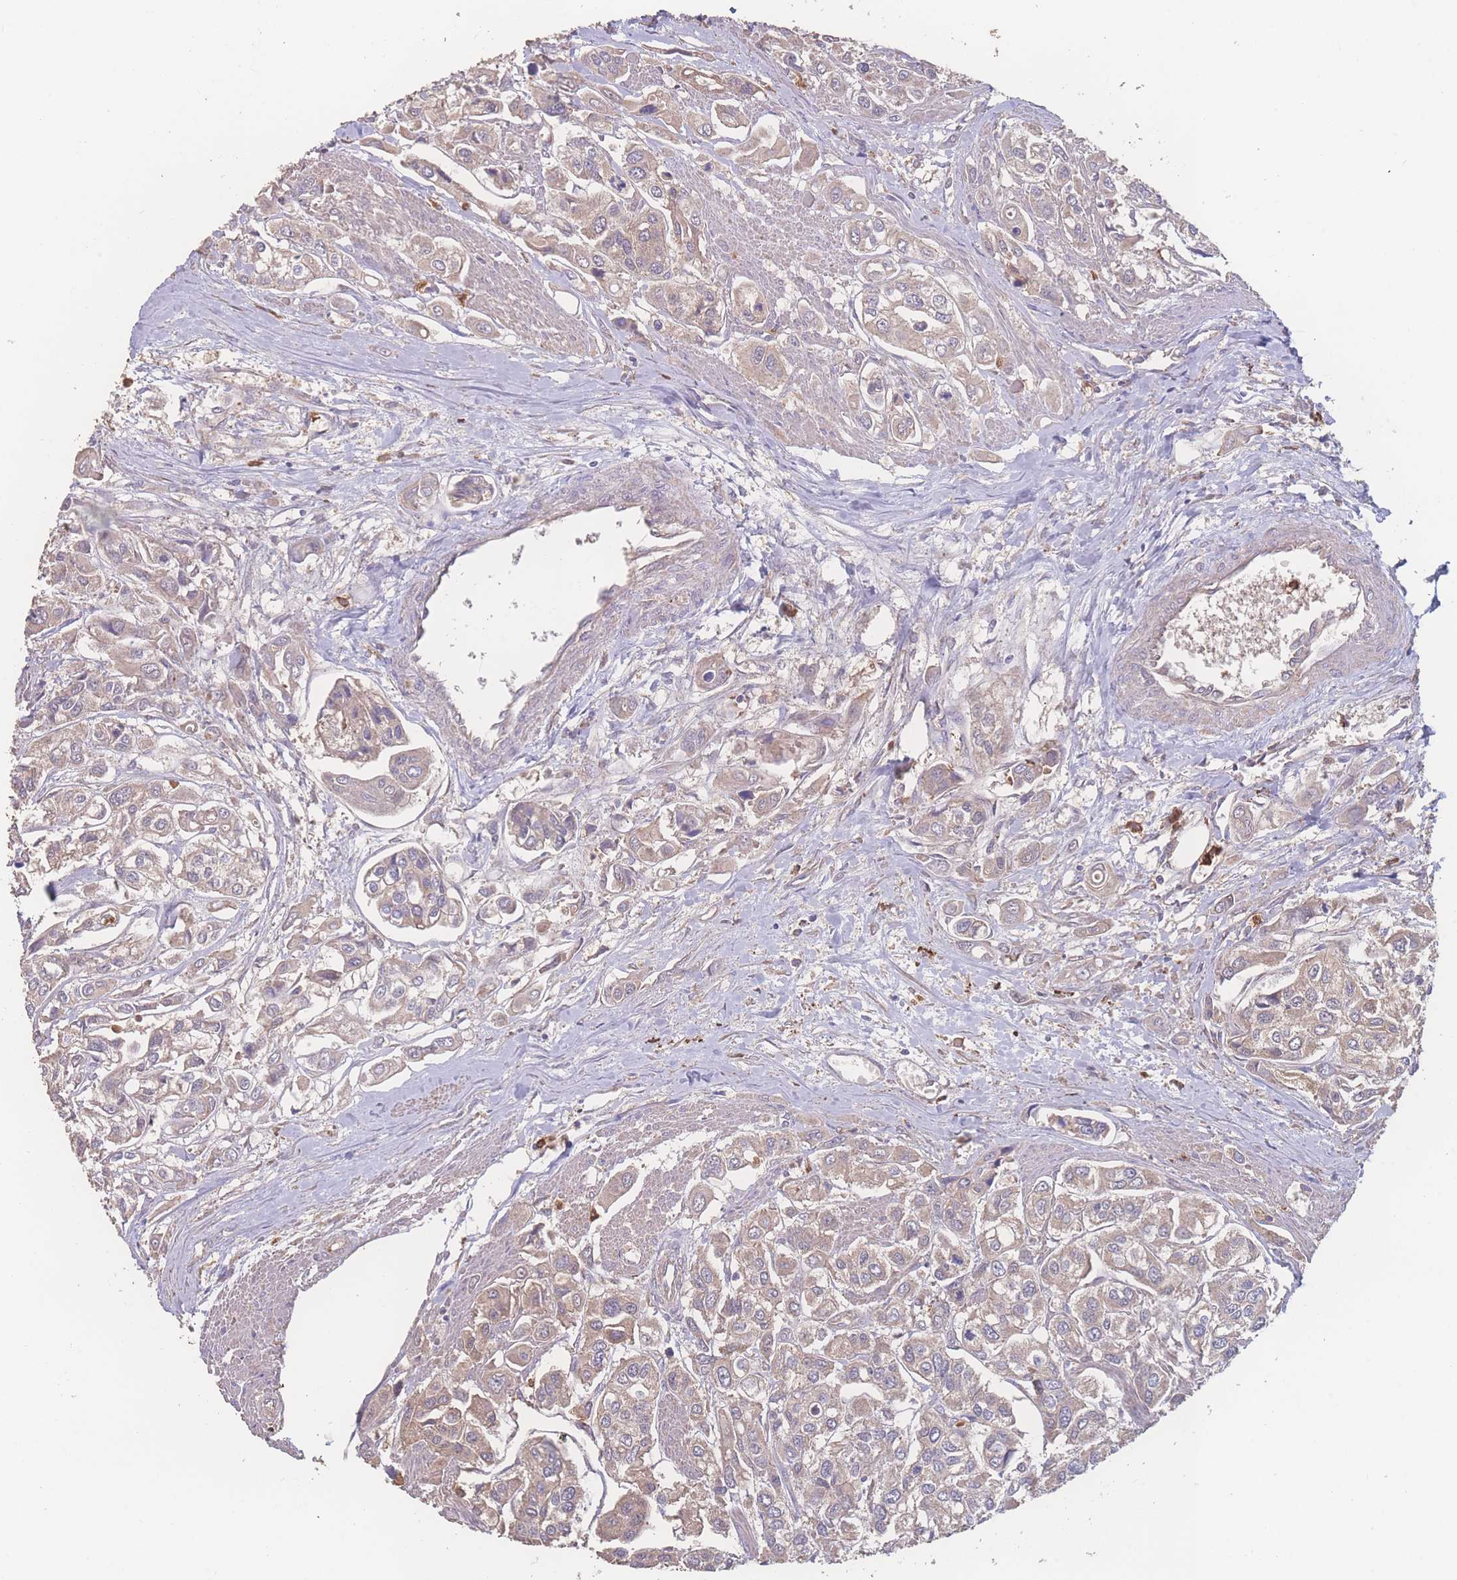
{"staining": {"intensity": "weak", "quantity": "<25%", "location": "cytoplasmic/membranous"}, "tissue": "urothelial cancer", "cell_type": "Tumor cells", "image_type": "cancer", "snomed": [{"axis": "morphology", "description": "Urothelial carcinoma, High grade"}, {"axis": "topography", "description": "Urinary bladder"}], "caption": "Tumor cells are negative for protein expression in human urothelial cancer.", "gene": "ATXN10", "patient": {"sex": "male", "age": 67}}